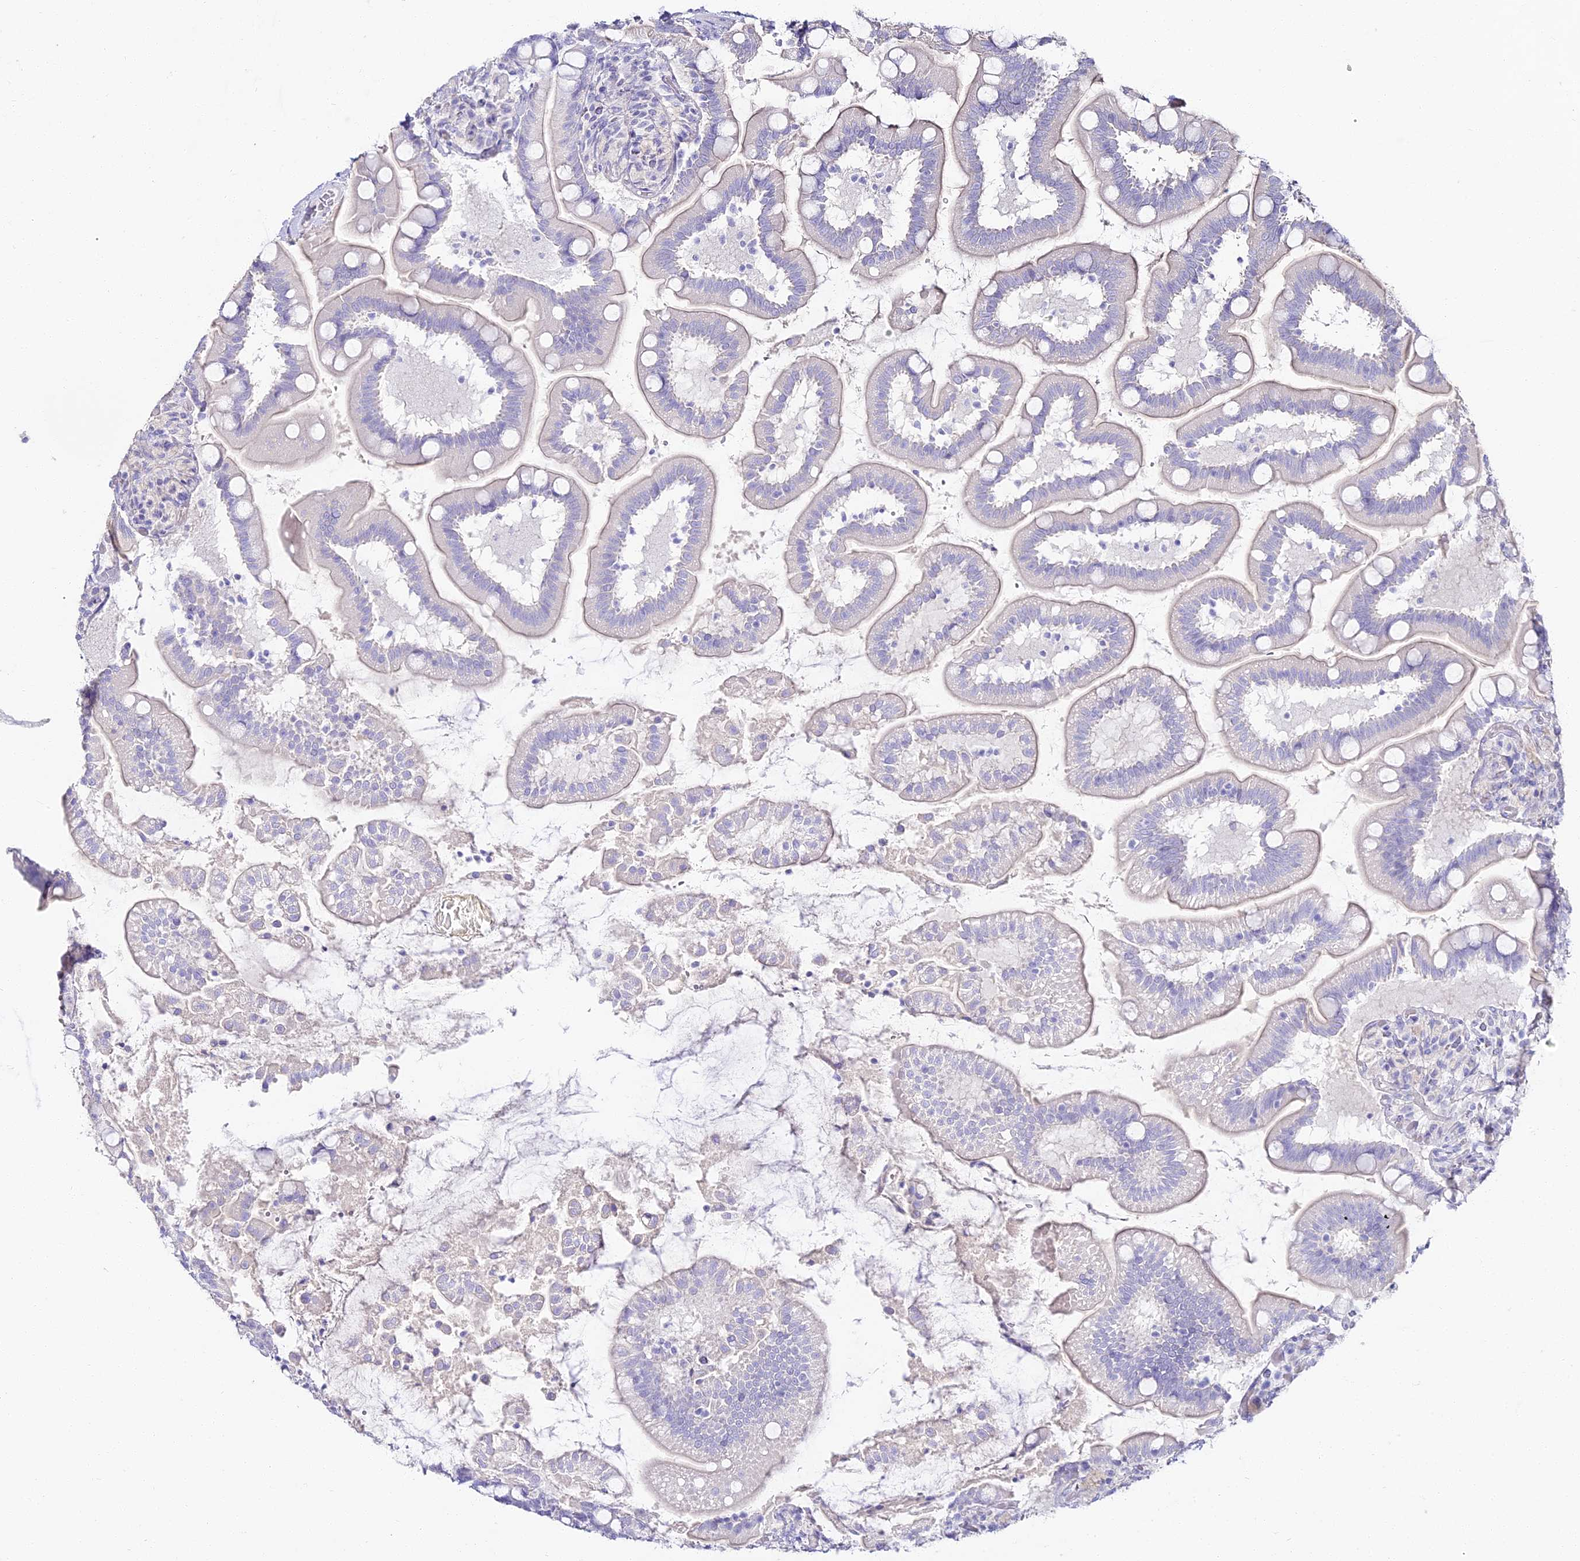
{"staining": {"intensity": "negative", "quantity": "none", "location": "none"}, "tissue": "small intestine", "cell_type": "Glandular cells", "image_type": "normal", "snomed": [{"axis": "morphology", "description": "Normal tissue, NOS"}, {"axis": "topography", "description": "Small intestine"}], "caption": "This micrograph is of normal small intestine stained with immunohistochemistry to label a protein in brown with the nuclei are counter-stained blue. There is no positivity in glandular cells.", "gene": "ALPG", "patient": {"sex": "female", "age": 64}}